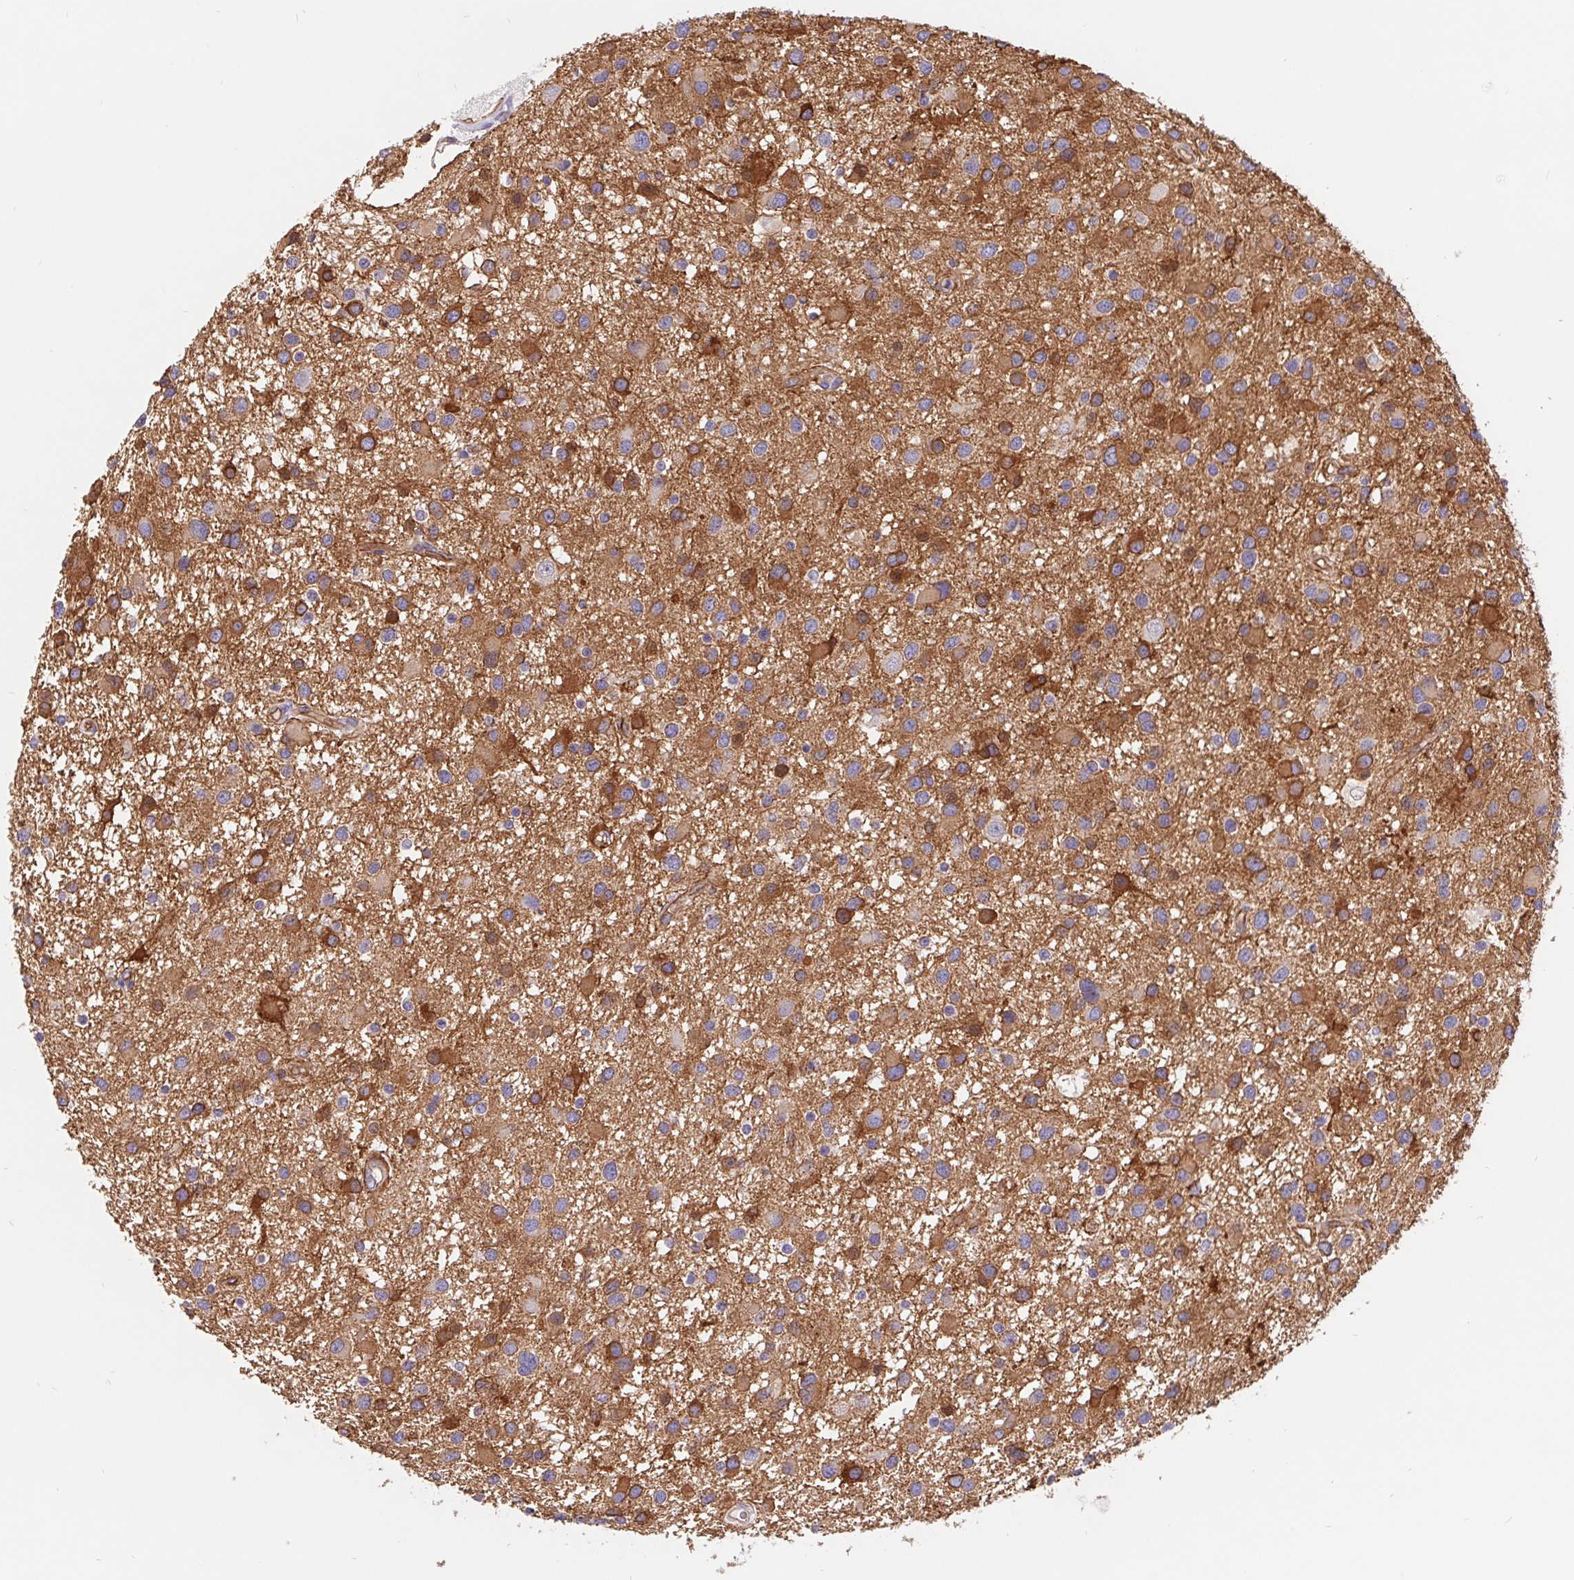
{"staining": {"intensity": "moderate", "quantity": "25%-75%", "location": "cytoplasmic/membranous"}, "tissue": "glioma", "cell_type": "Tumor cells", "image_type": "cancer", "snomed": [{"axis": "morphology", "description": "Glioma, malignant, Low grade"}, {"axis": "topography", "description": "Brain"}], "caption": "Human glioma stained with a protein marker displays moderate staining in tumor cells.", "gene": "LIMCH1", "patient": {"sex": "female", "age": 32}}